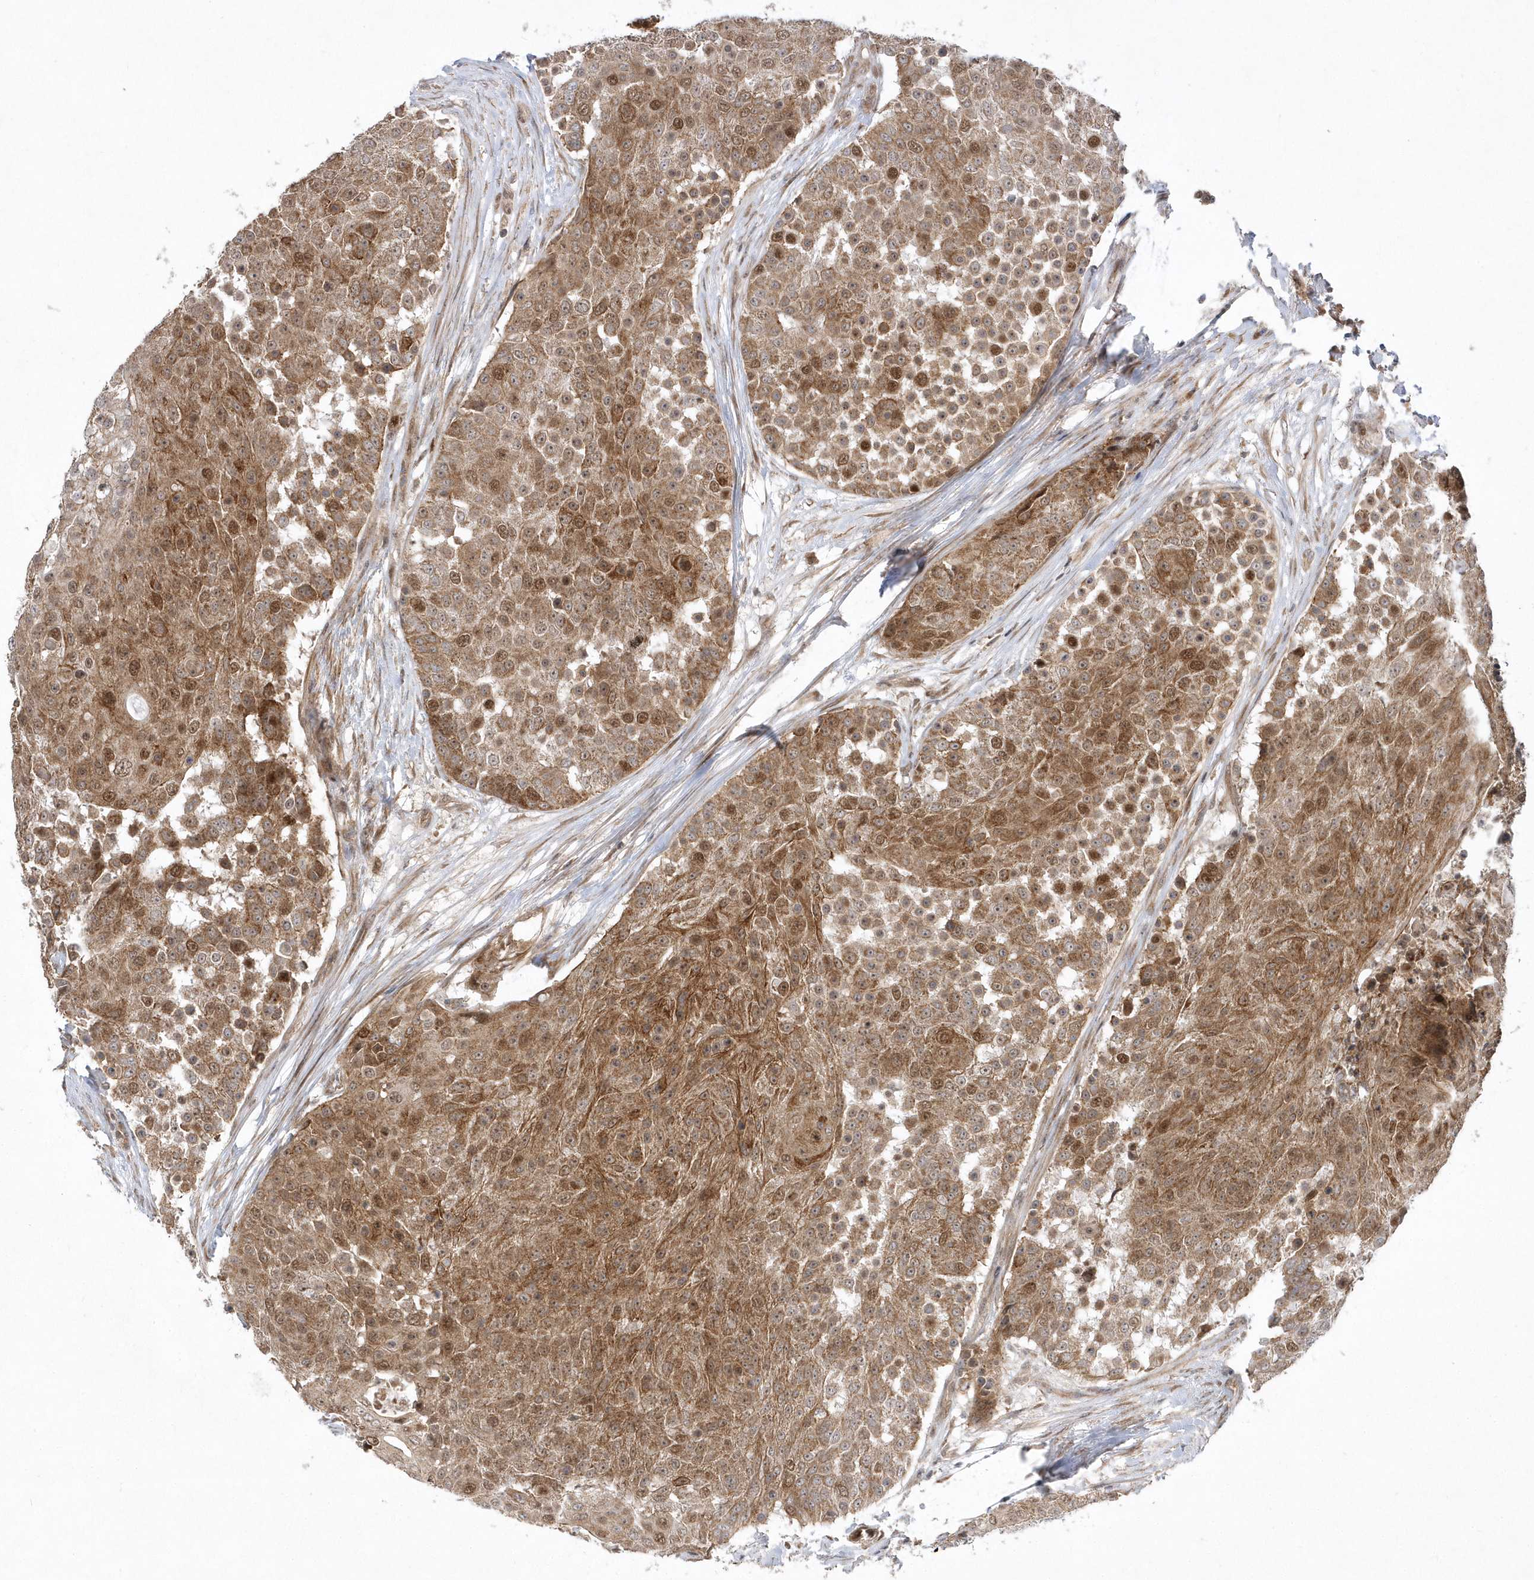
{"staining": {"intensity": "moderate", "quantity": ">75%", "location": "cytoplasmic/membranous,nuclear"}, "tissue": "urothelial cancer", "cell_type": "Tumor cells", "image_type": "cancer", "snomed": [{"axis": "morphology", "description": "Urothelial carcinoma, High grade"}, {"axis": "topography", "description": "Urinary bladder"}], "caption": "Tumor cells exhibit moderate cytoplasmic/membranous and nuclear expression in about >75% of cells in high-grade urothelial carcinoma. The staining was performed using DAB to visualize the protein expression in brown, while the nuclei were stained in blue with hematoxylin (Magnification: 20x).", "gene": "MXI1", "patient": {"sex": "female", "age": 63}}